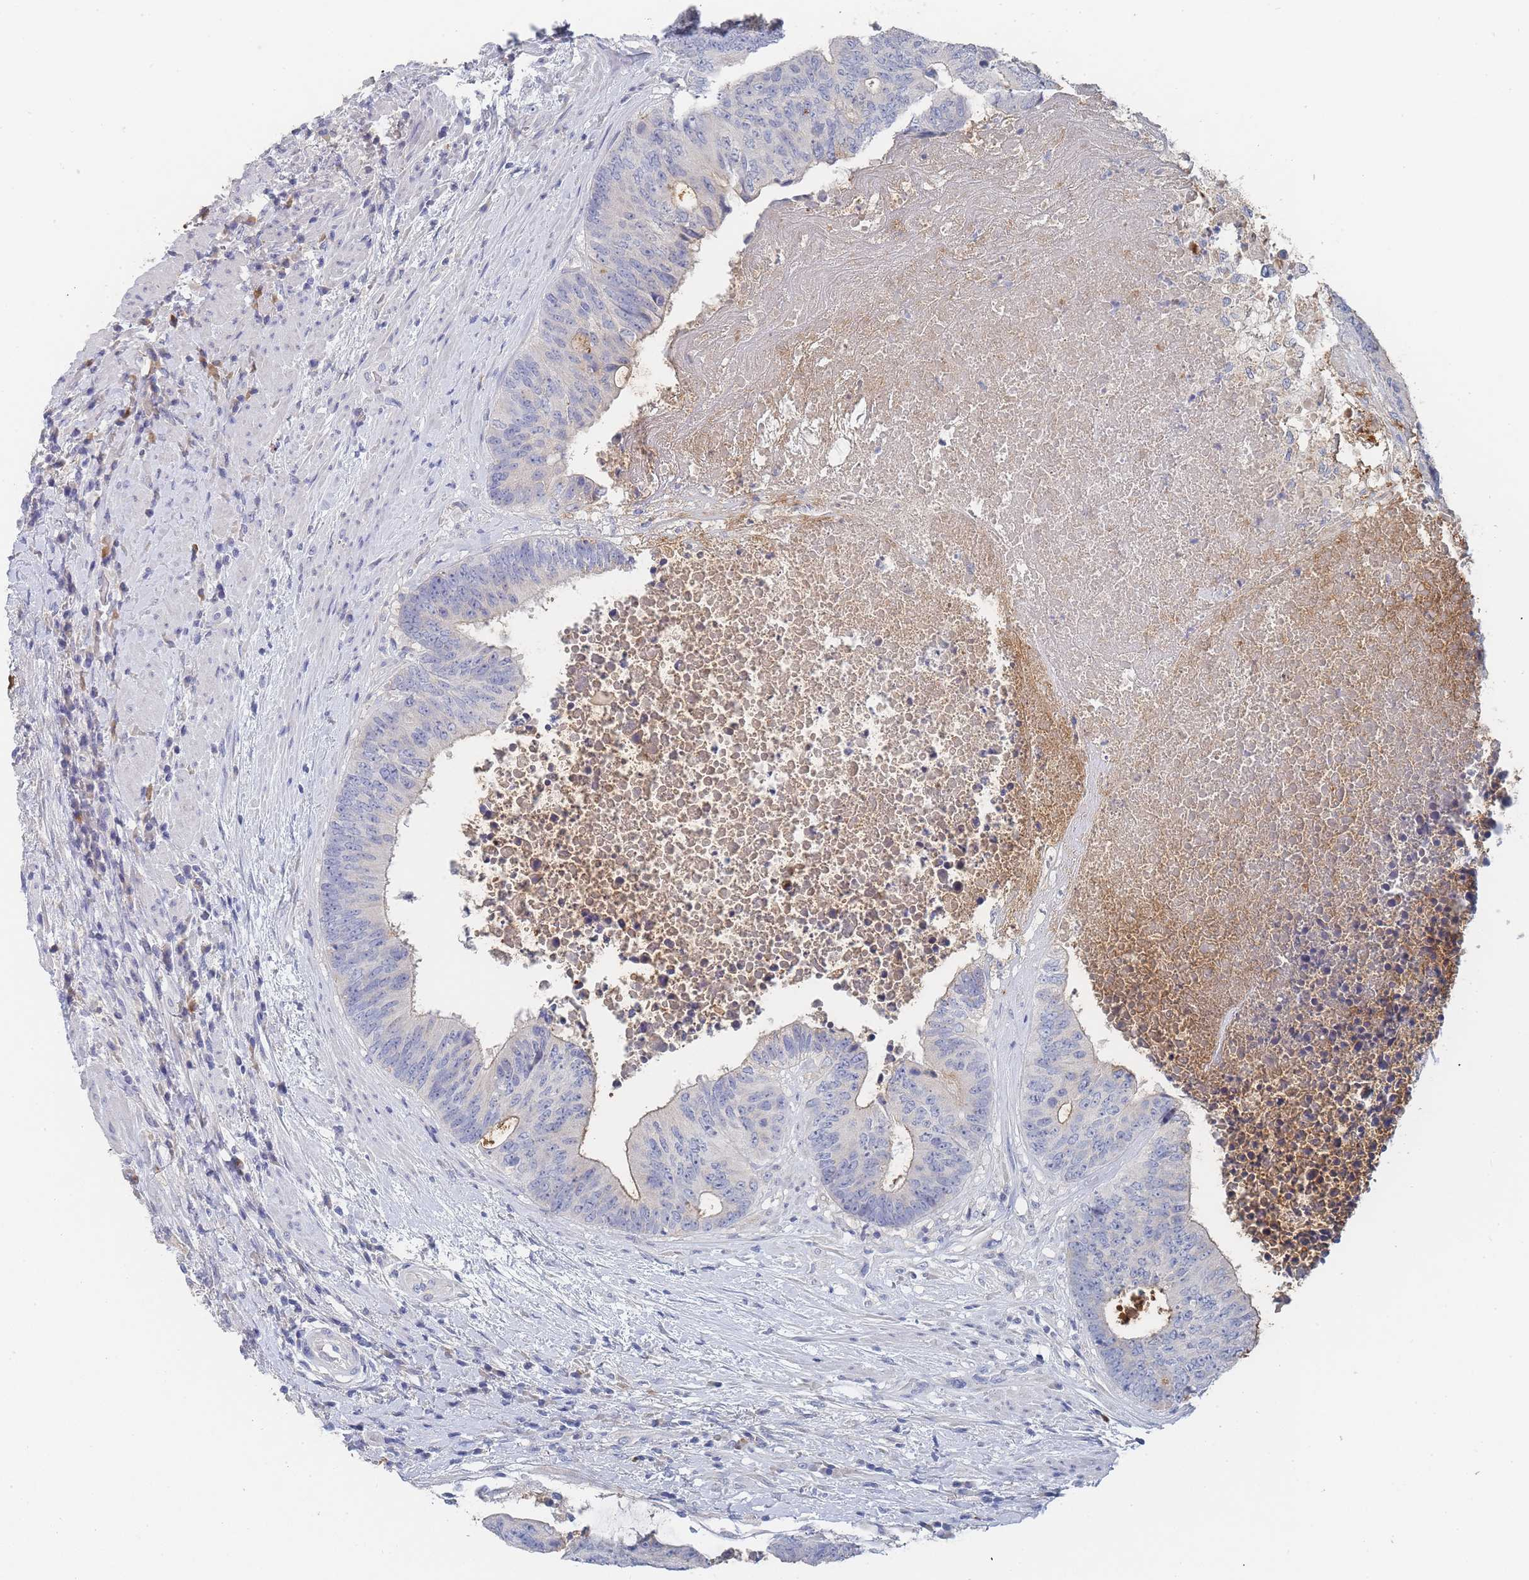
{"staining": {"intensity": "negative", "quantity": "none", "location": "none"}, "tissue": "colorectal cancer", "cell_type": "Tumor cells", "image_type": "cancer", "snomed": [{"axis": "morphology", "description": "Adenocarcinoma, NOS"}, {"axis": "topography", "description": "Rectum"}], "caption": "This is an IHC histopathology image of colorectal adenocarcinoma. There is no positivity in tumor cells.", "gene": "ACAD11", "patient": {"sex": "male", "age": 72}}